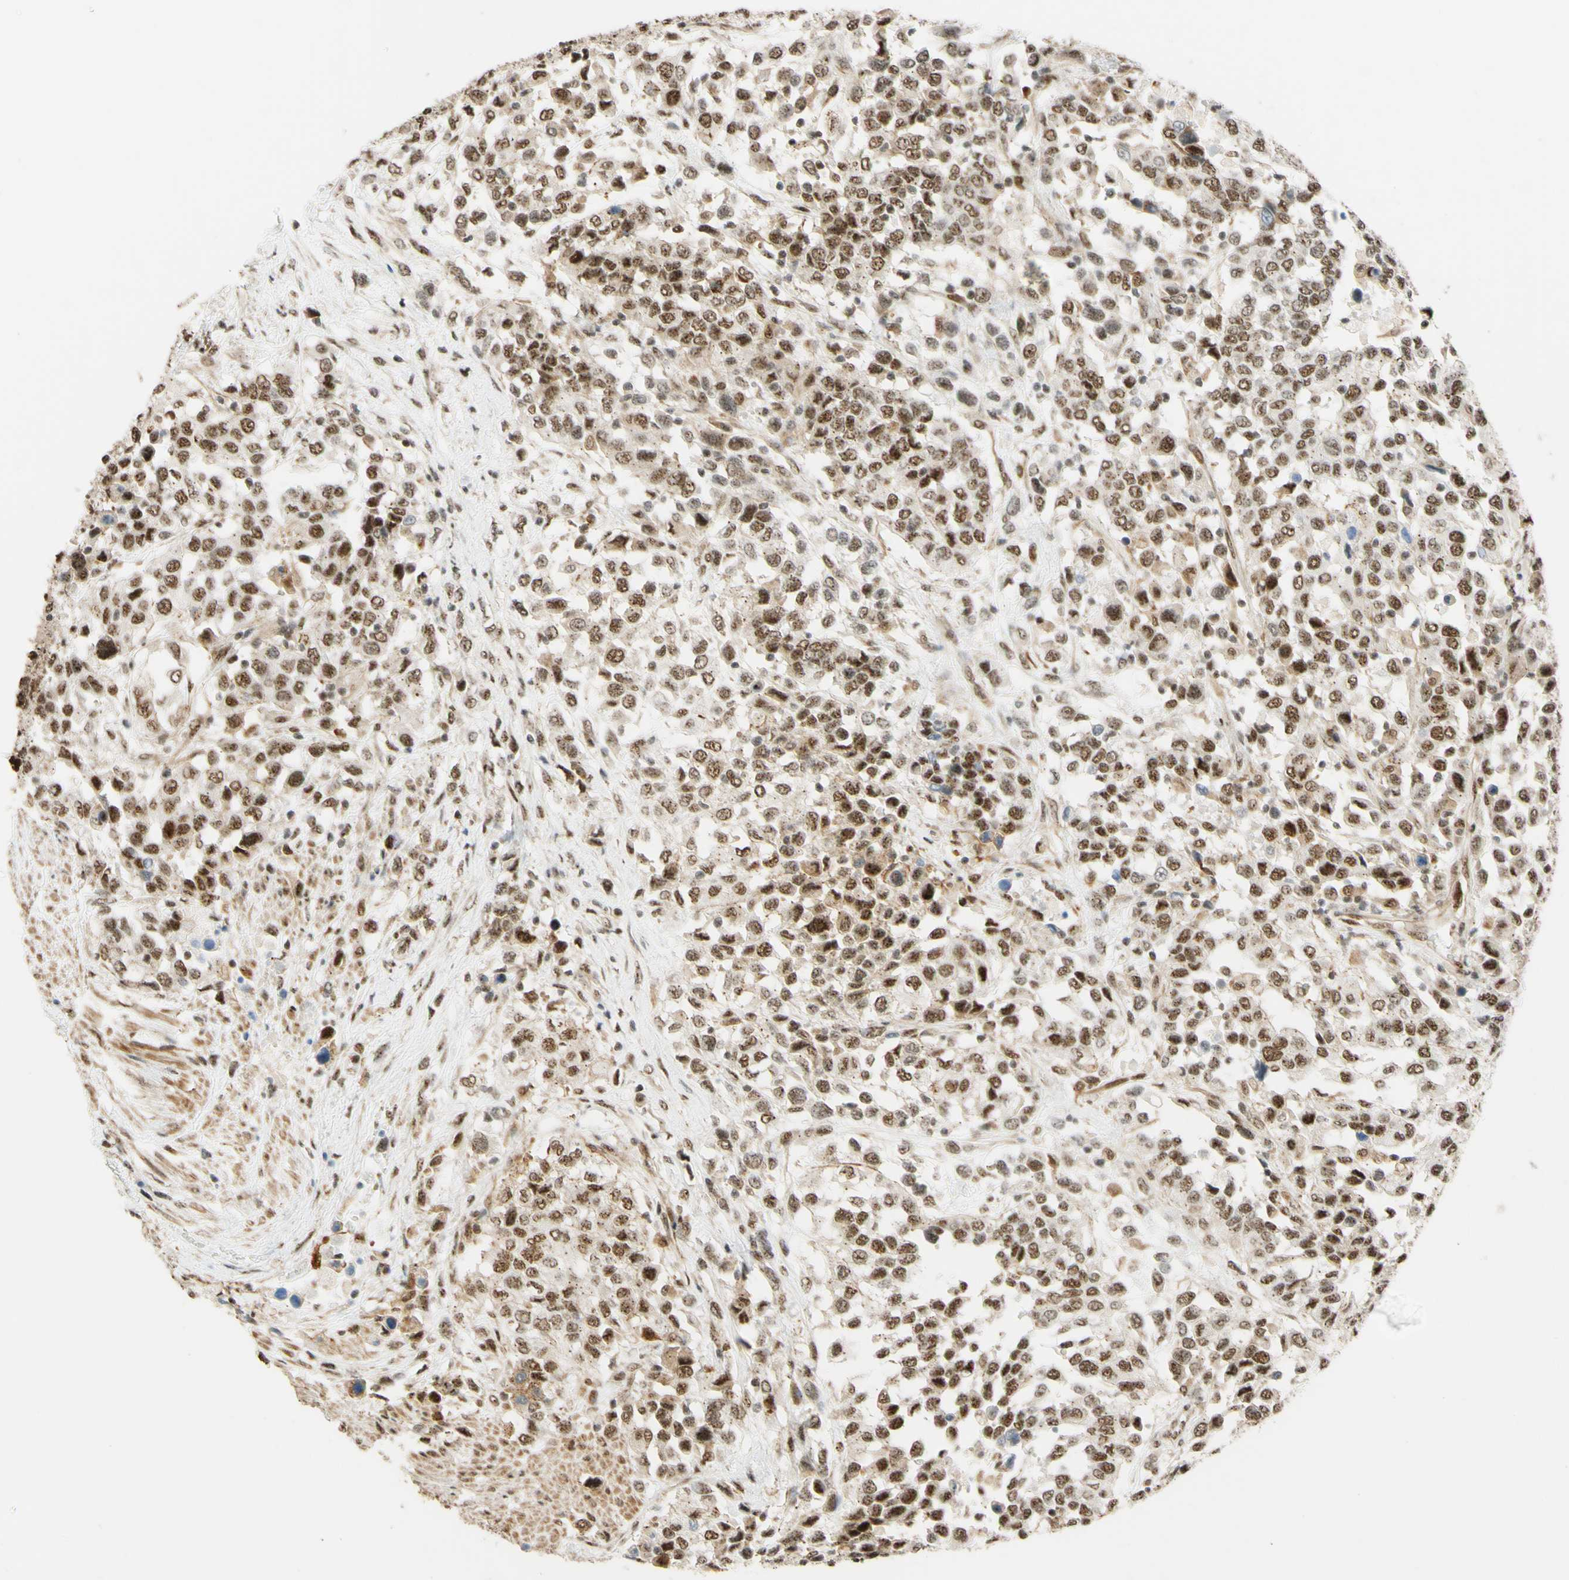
{"staining": {"intensity": "moderate", "quantity": ">75%", "location": "nuclear"}, "tissue": "urothelial cancer", "cell_type": "Tumor cells", "image_type": "cancer", "snomed": [{"axis": "morphology", "description": "Urothelial carcinoma, High grade"}, {"axis": "topography", "description": "Urinary bladder"}], "caption": "Moderate nuclear expression is seen in about >75% of tumor cells in urothelial cancer.", "gene": "SAP18", "patient": {"sex": "female", "age": 80}}